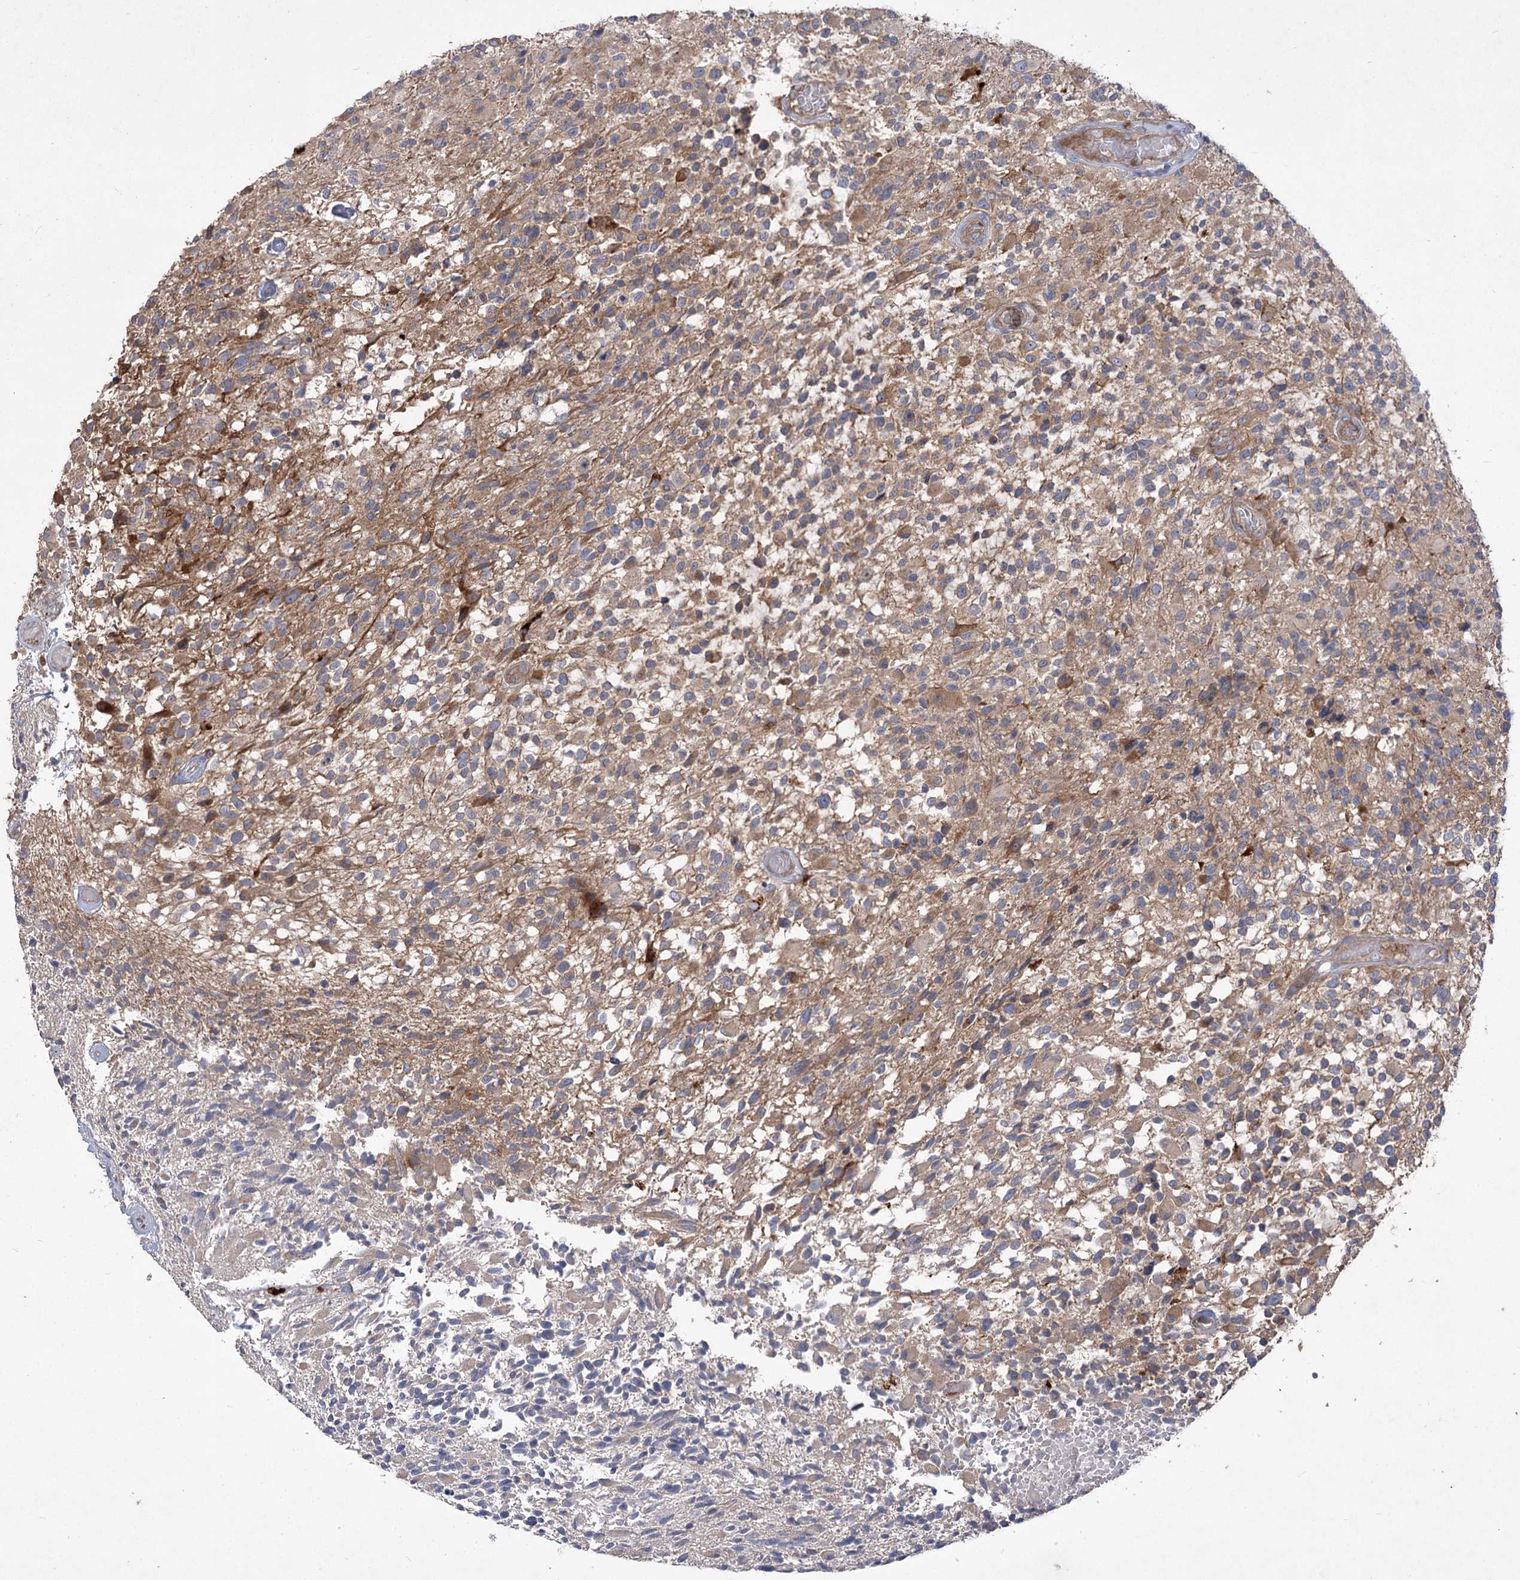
{"staining": {"intensity": "weak", "quantity": "25%-75%", "location": "cytoplasmic/membranous"}, "tissue": "glioma", "cell_type": "Tumor cells", "image_type": "cancer", "snomed": [{"axis": "morphology", "description": "Glioma, malignant, High grade"}, {"axis": "morphology", "description": "Glioblastoma, NOS"}, {"axis": "topography", "description": "Brain"}], "caption": "Tumor cells exhibit low levels of weak cytoplasmic/membranous staining in approximately 25%-75% of cells in glioblastoma.", "gene": "RIN2", "patient": {"sex": "male", "age": 60}}